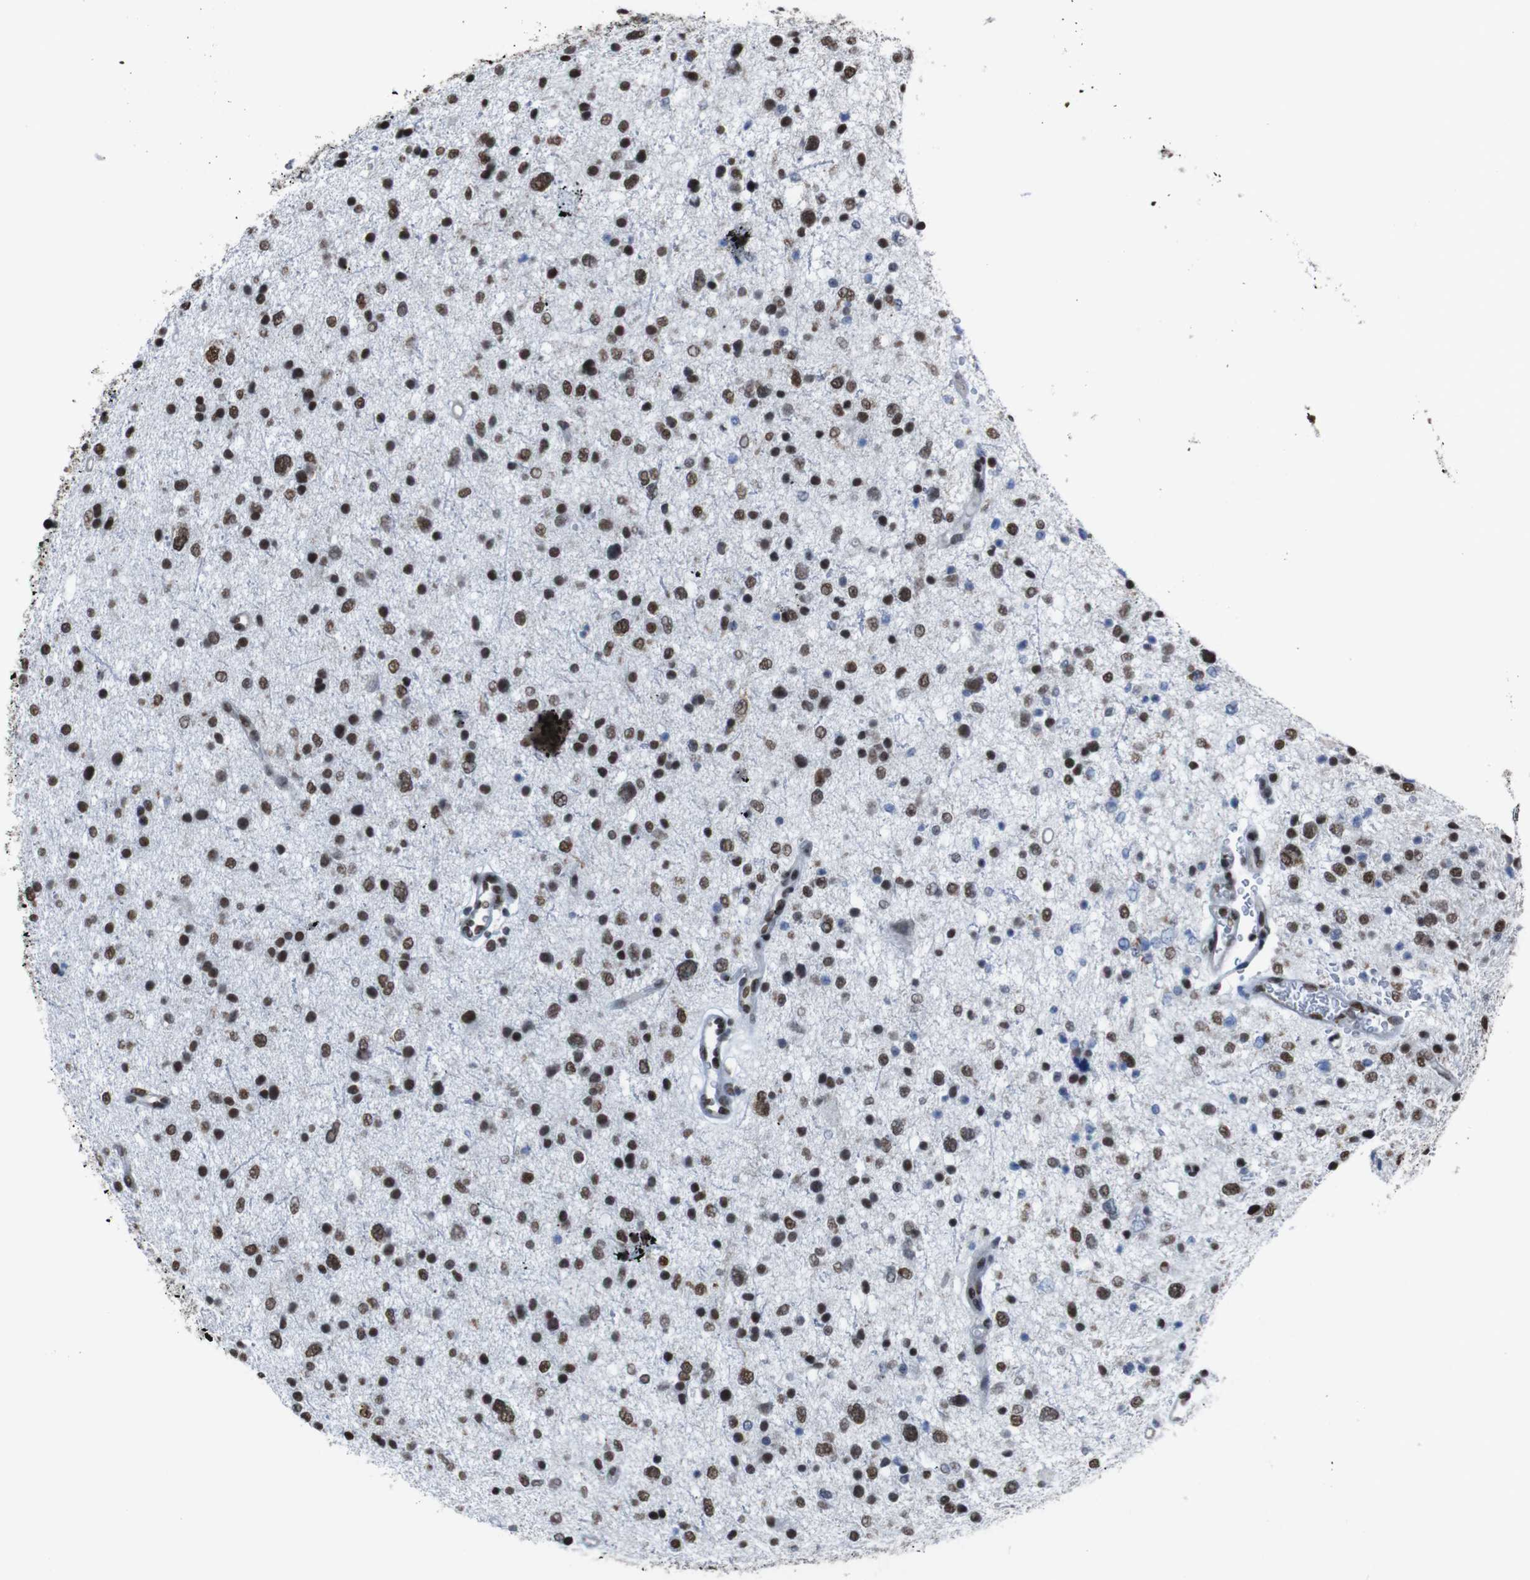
{"staining": {"intensity": "moderate", "quantity": ">75%", "location": "nuclear"}, "tissue": "glioma", "cell_type": "Tumor cells", "image_type": "cancer", "snomed": [{"axis": "morphology", "description": "Glioma, malignant, Low grade"}, {"axis": "topography", "description": "Brain"}], "caption": "Immunohistochemistry (DAB (3,3'-diaminobenzidine)) staining of human glioma exhibits moderate nuclear protein positivity in approximately >75% of tumor cells.", "gene": "ROMO1", "patient": {"sex": "female", "age": 37}}